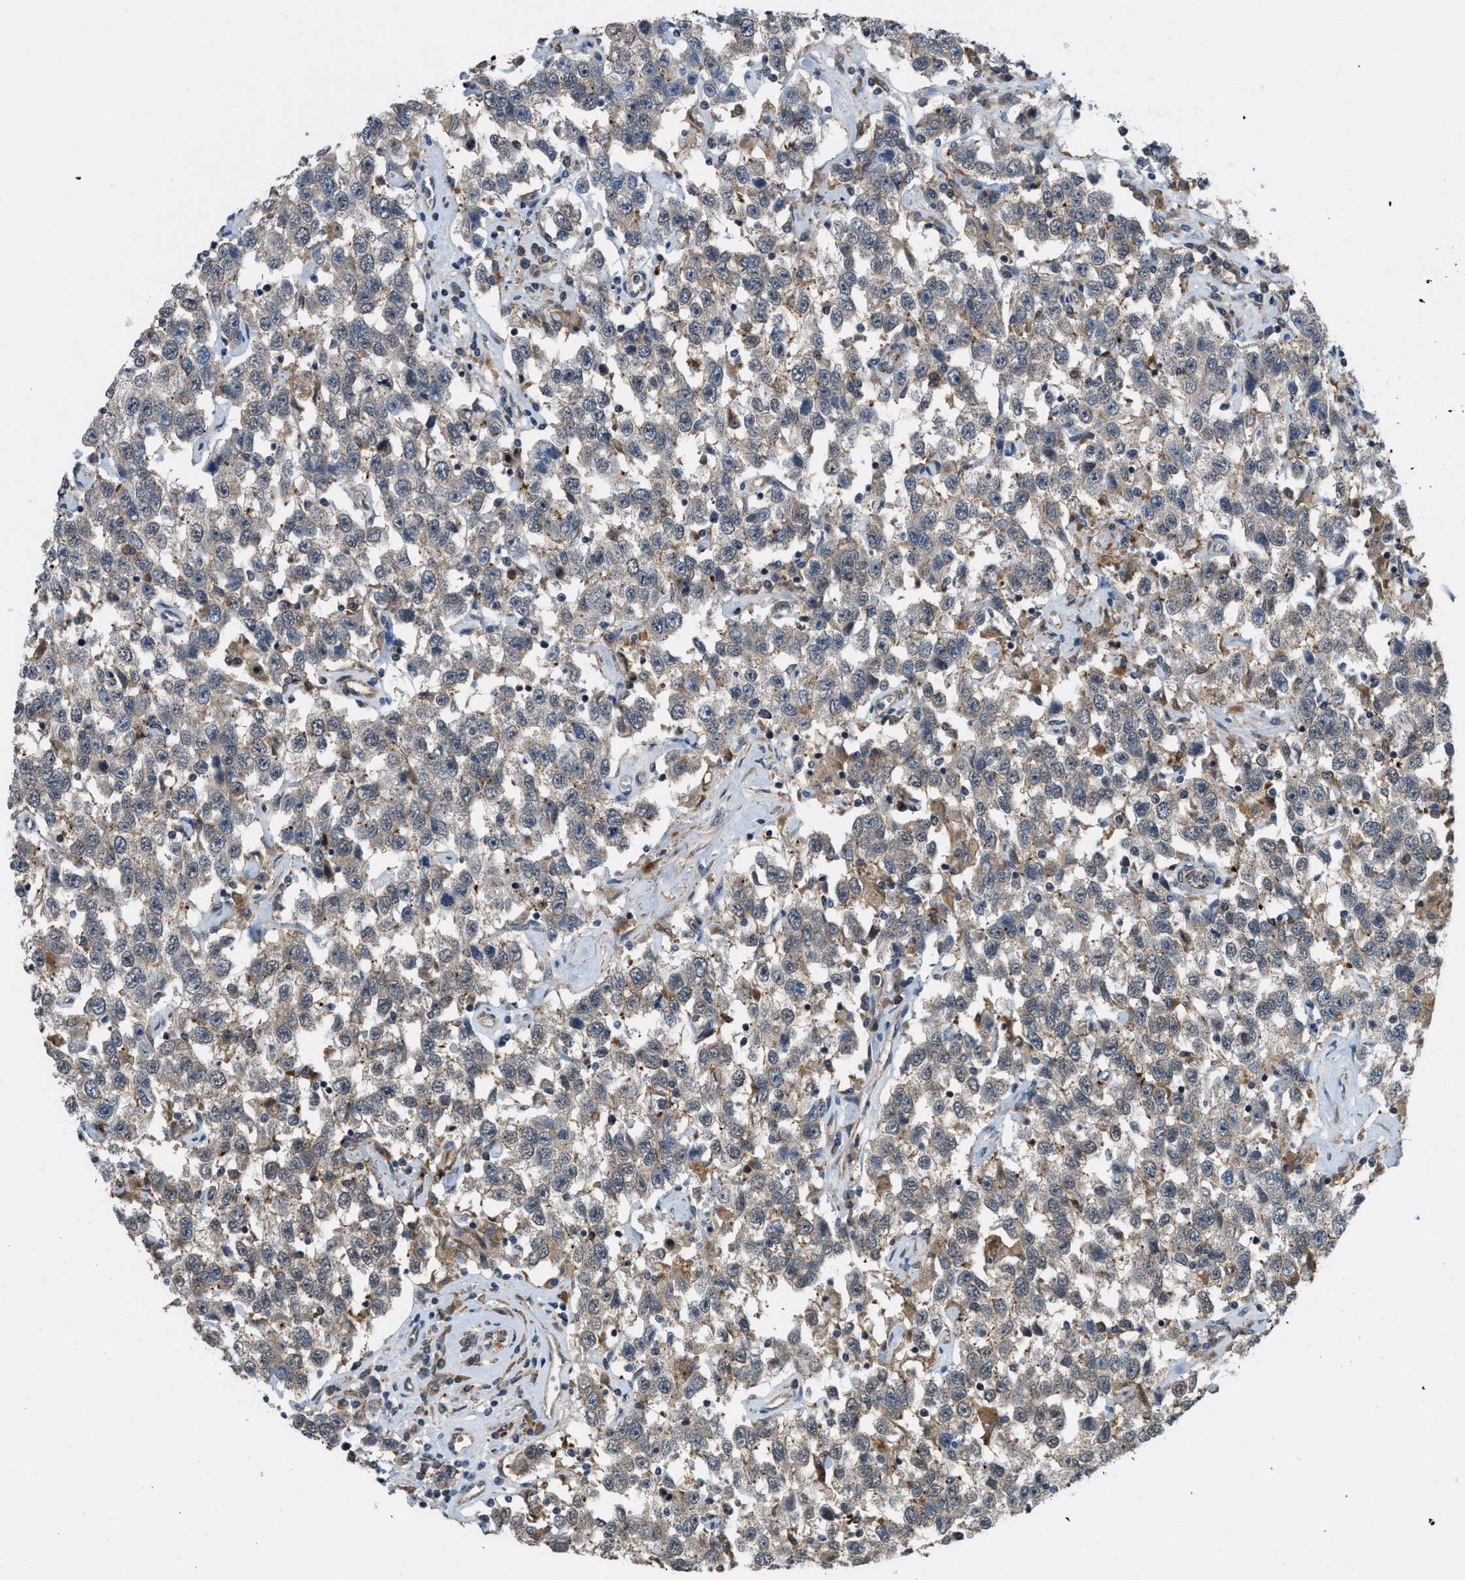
{"staining": {"intensity": "weak", "quantity": "25%-75%", "location": "cytoplasmic/membranous"}, "tissue": "testis cancer", "cell_type": "Tumor cells", "image_type": "cancer", "snomed": [{"axis": "morphology", "description": "Seminoma, NOS"}, {"axis": "topography", "description": "Testis"}], "caption": "Immunohistochemical staining of testis cancer (seminoma) demonstrates low levels of weak cytoplasmic/membranous expression in approximately 25%-75% of tumor cells. (DAB (3,3'-diaminobenzidine) IHC, brown staining for protein, blue staining for nuclei).", "gene": "STARD3NL", "patient": {"sex": "male", "age": 41}}